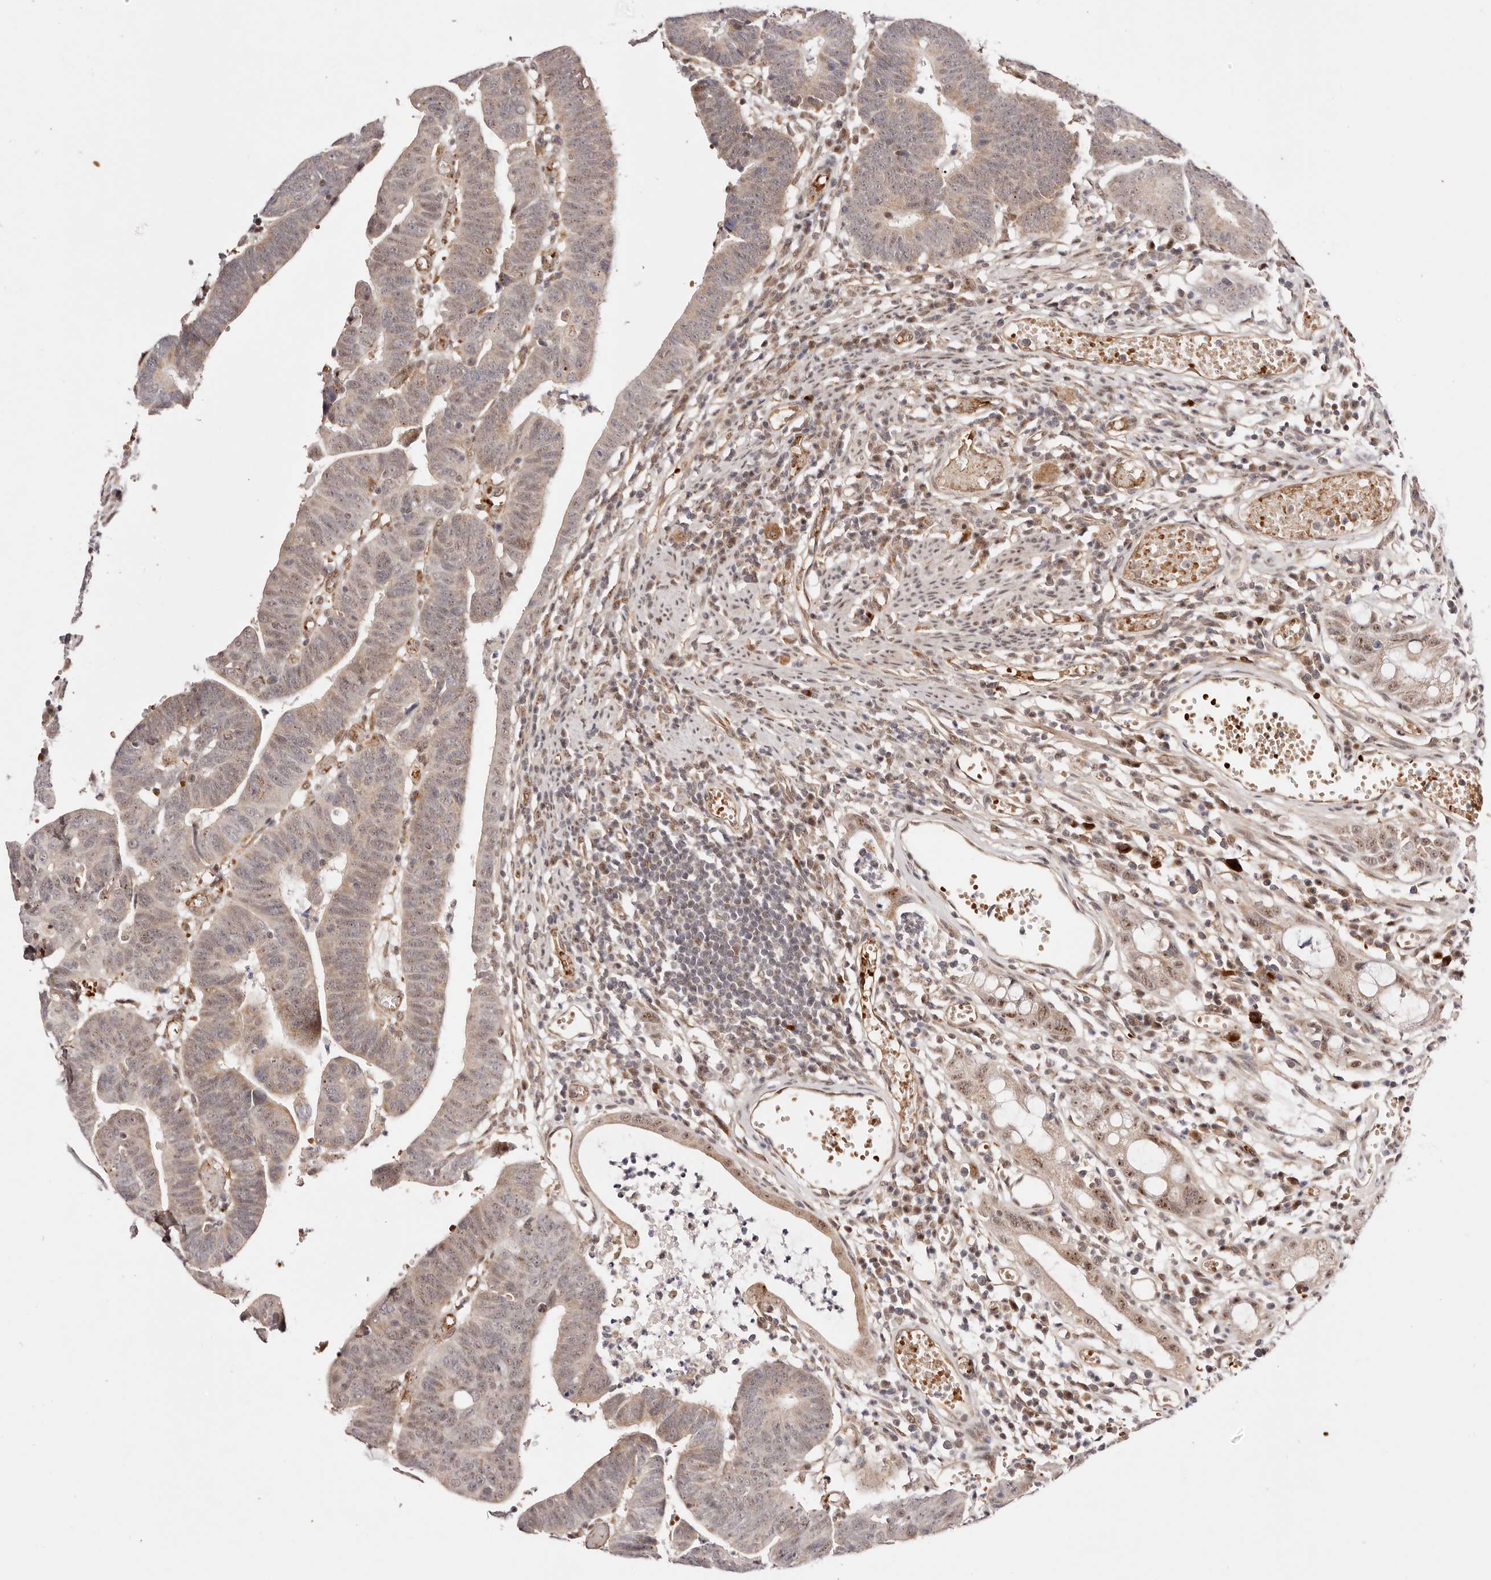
{"staining": {"intensity": "weak", "quantity": ">75%", "location": "nuclear"}, "tissue": "colorectal cancer", "cell_type": "Tumor cells", "image_type": "cancer", "snomed": [{"axis": "morphology", "description": "Adenocarcinoma, NOS"}, {"axis": "topography", "description": "Rectum"}], "caption": "Immunohistochemical staining of colorectal adenocarcinoma exhibits low levels of weak nuclear protein positivity in approximately >75% of tumor cells.", "gene": "WRN", "patient": {"sex": "female", "age": 65}}